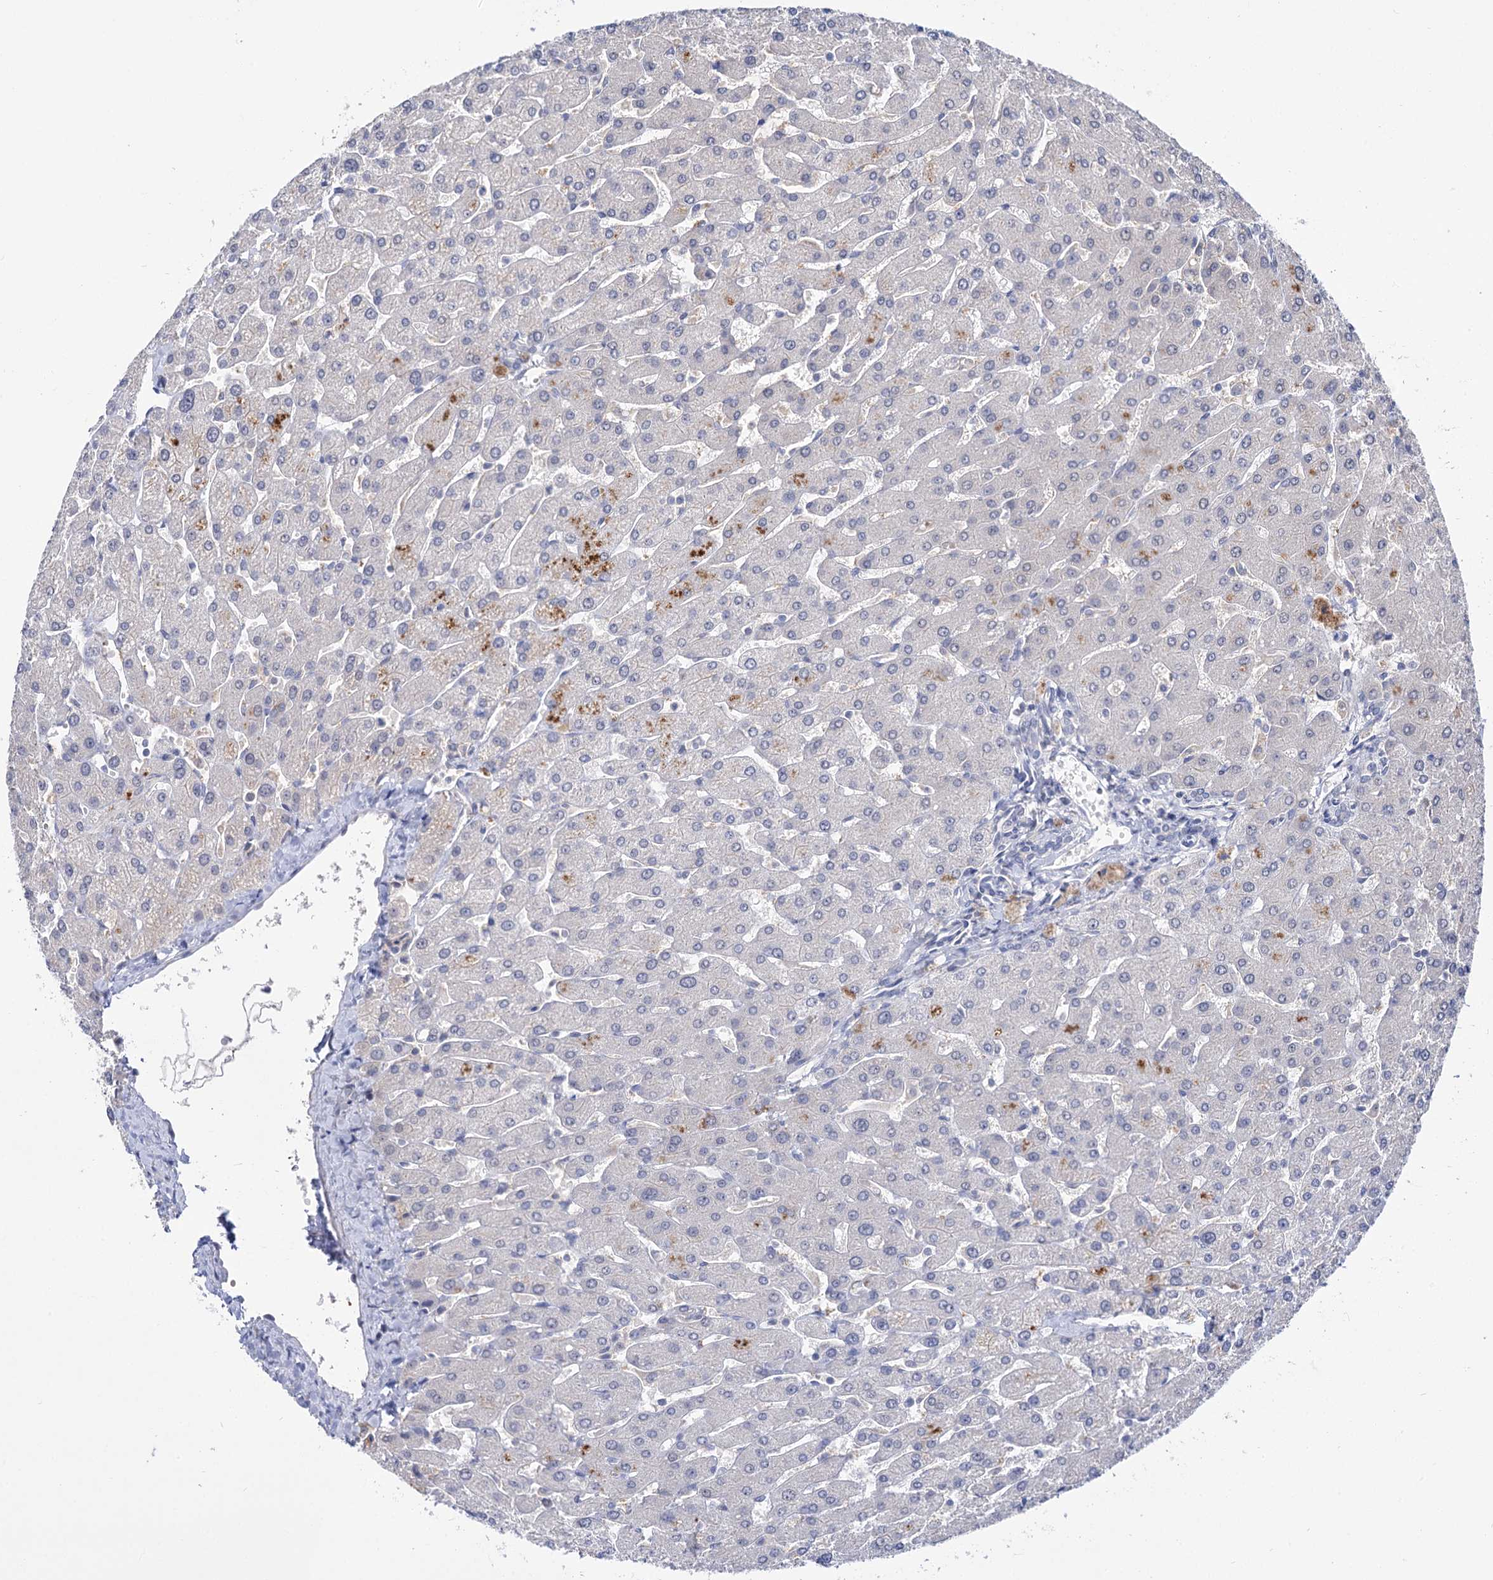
{"staining": {"intensity": "negative", "quantity": "none", "location": "none"}, "tissue": "liver", "cell_type": "Cholangiocytes", "image_type": "normal", "snomed": [{"axis": "morphology", "description": "Normal tissue, NOS"}, {"axis": "topography", "description": "Liver"}], "caption": "Immunohistochemistry photomicrograph of normal liver: liver stained with DAB (3,3'-diaminobenzidine) shows no significant protein expression in cholangiocytes.", "gene": "NEK10", "patient": {"sex": "male", "age": 55}}